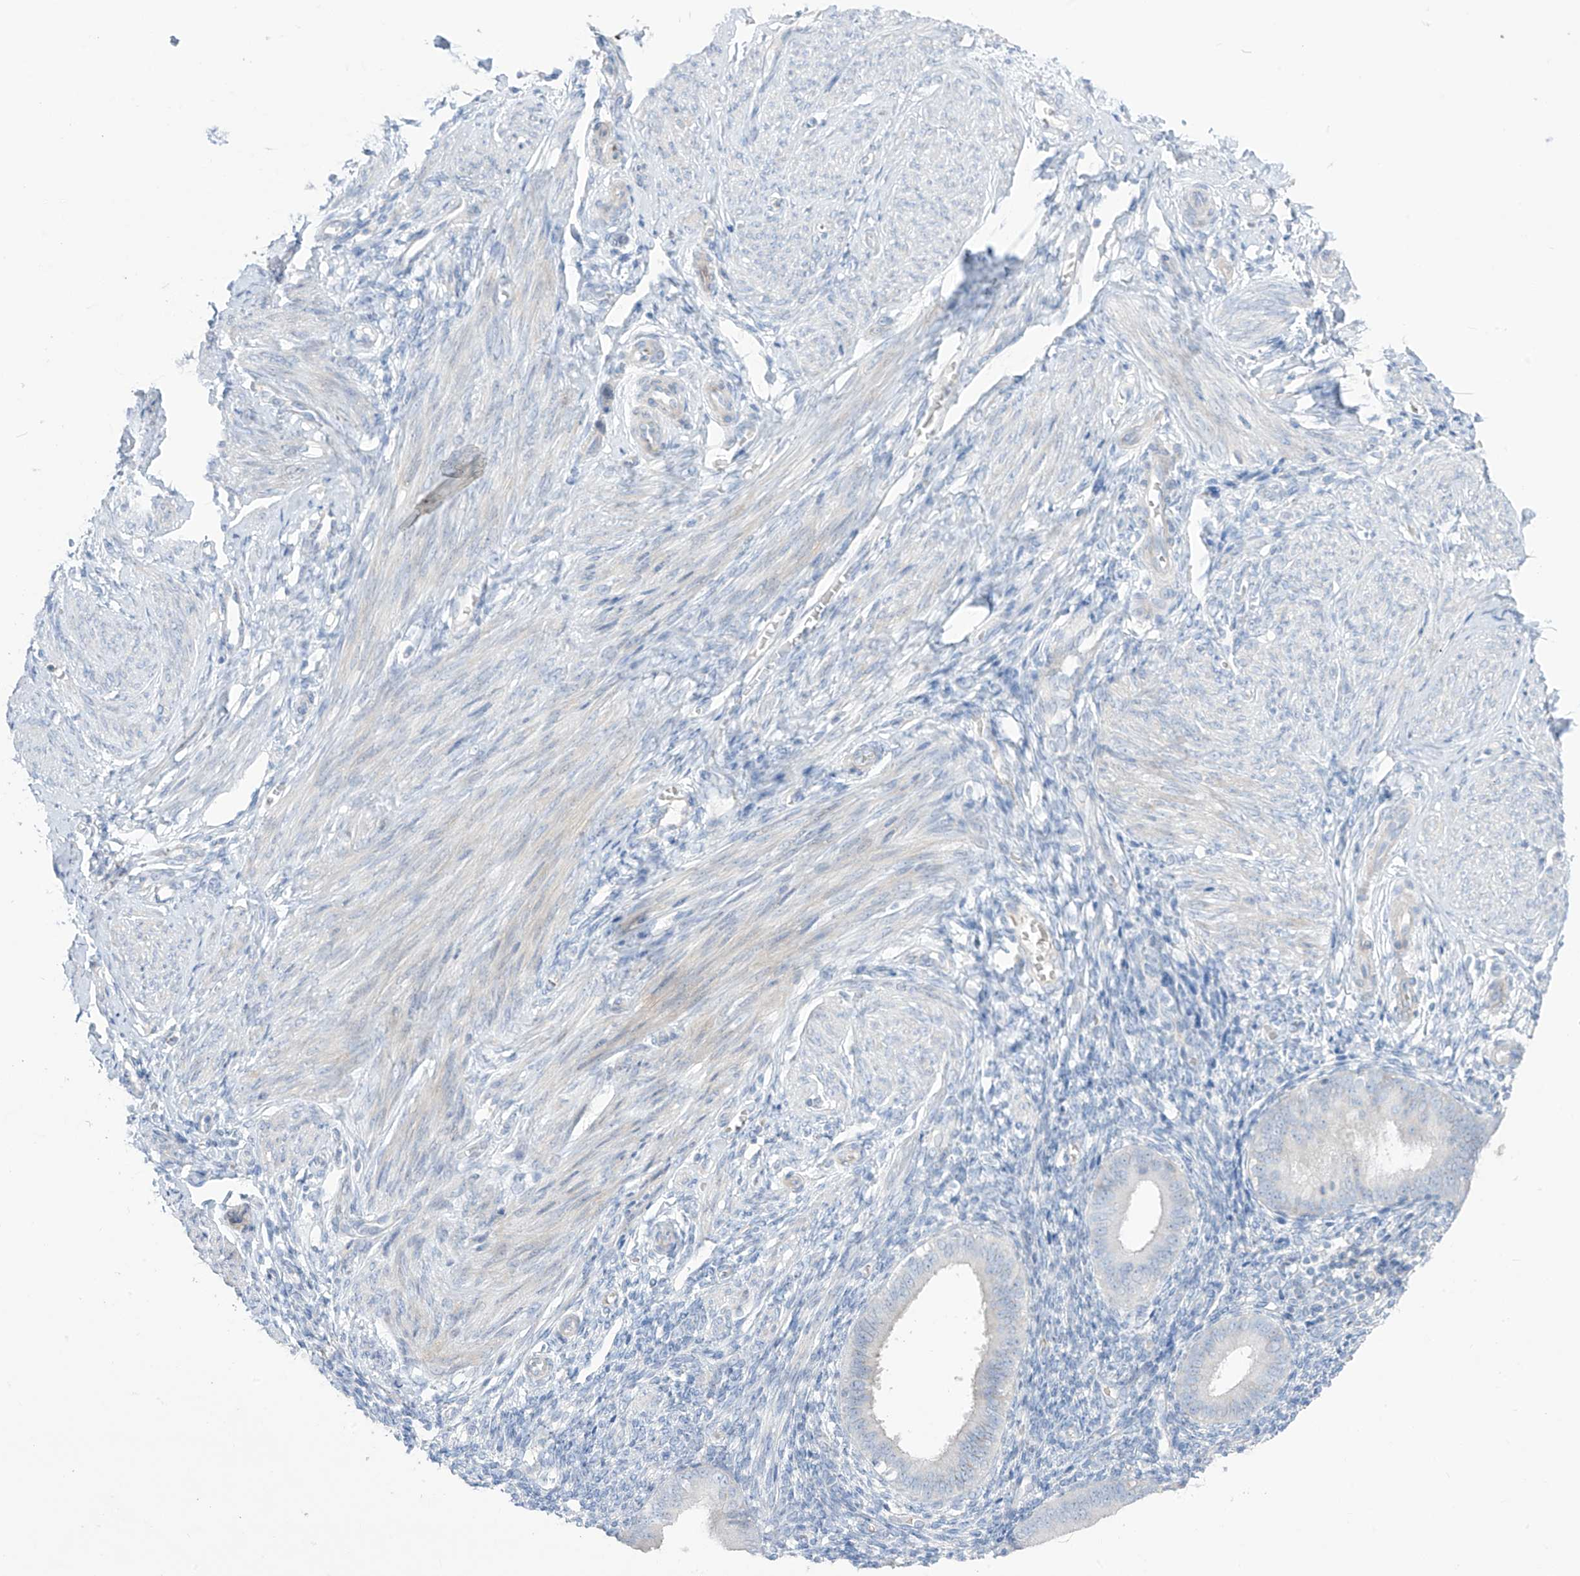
{"staining": {"intensity": "negative", "quantity": "none", "location": "none"}, "tissue": "endometrium", "cell_type": "Cells in endometrial stroma", "image_type": "normal", "snomed": [{"axis": "morphology", "description": "Normal tissue, NOS"}, {"axis": "topography", "description": "Uterus"}, {"axis": "topography", "description": "Endometrium"}], "caption": "Cells in endometrial stroma are negative for protein expression in benign human endometrium. (DAB (3,3'-diaminobenzidine) immunohistochemistry (IHC), high magnification).", "gene": "ASPRV1", "patient": {"sex": "female", "age": 48}}